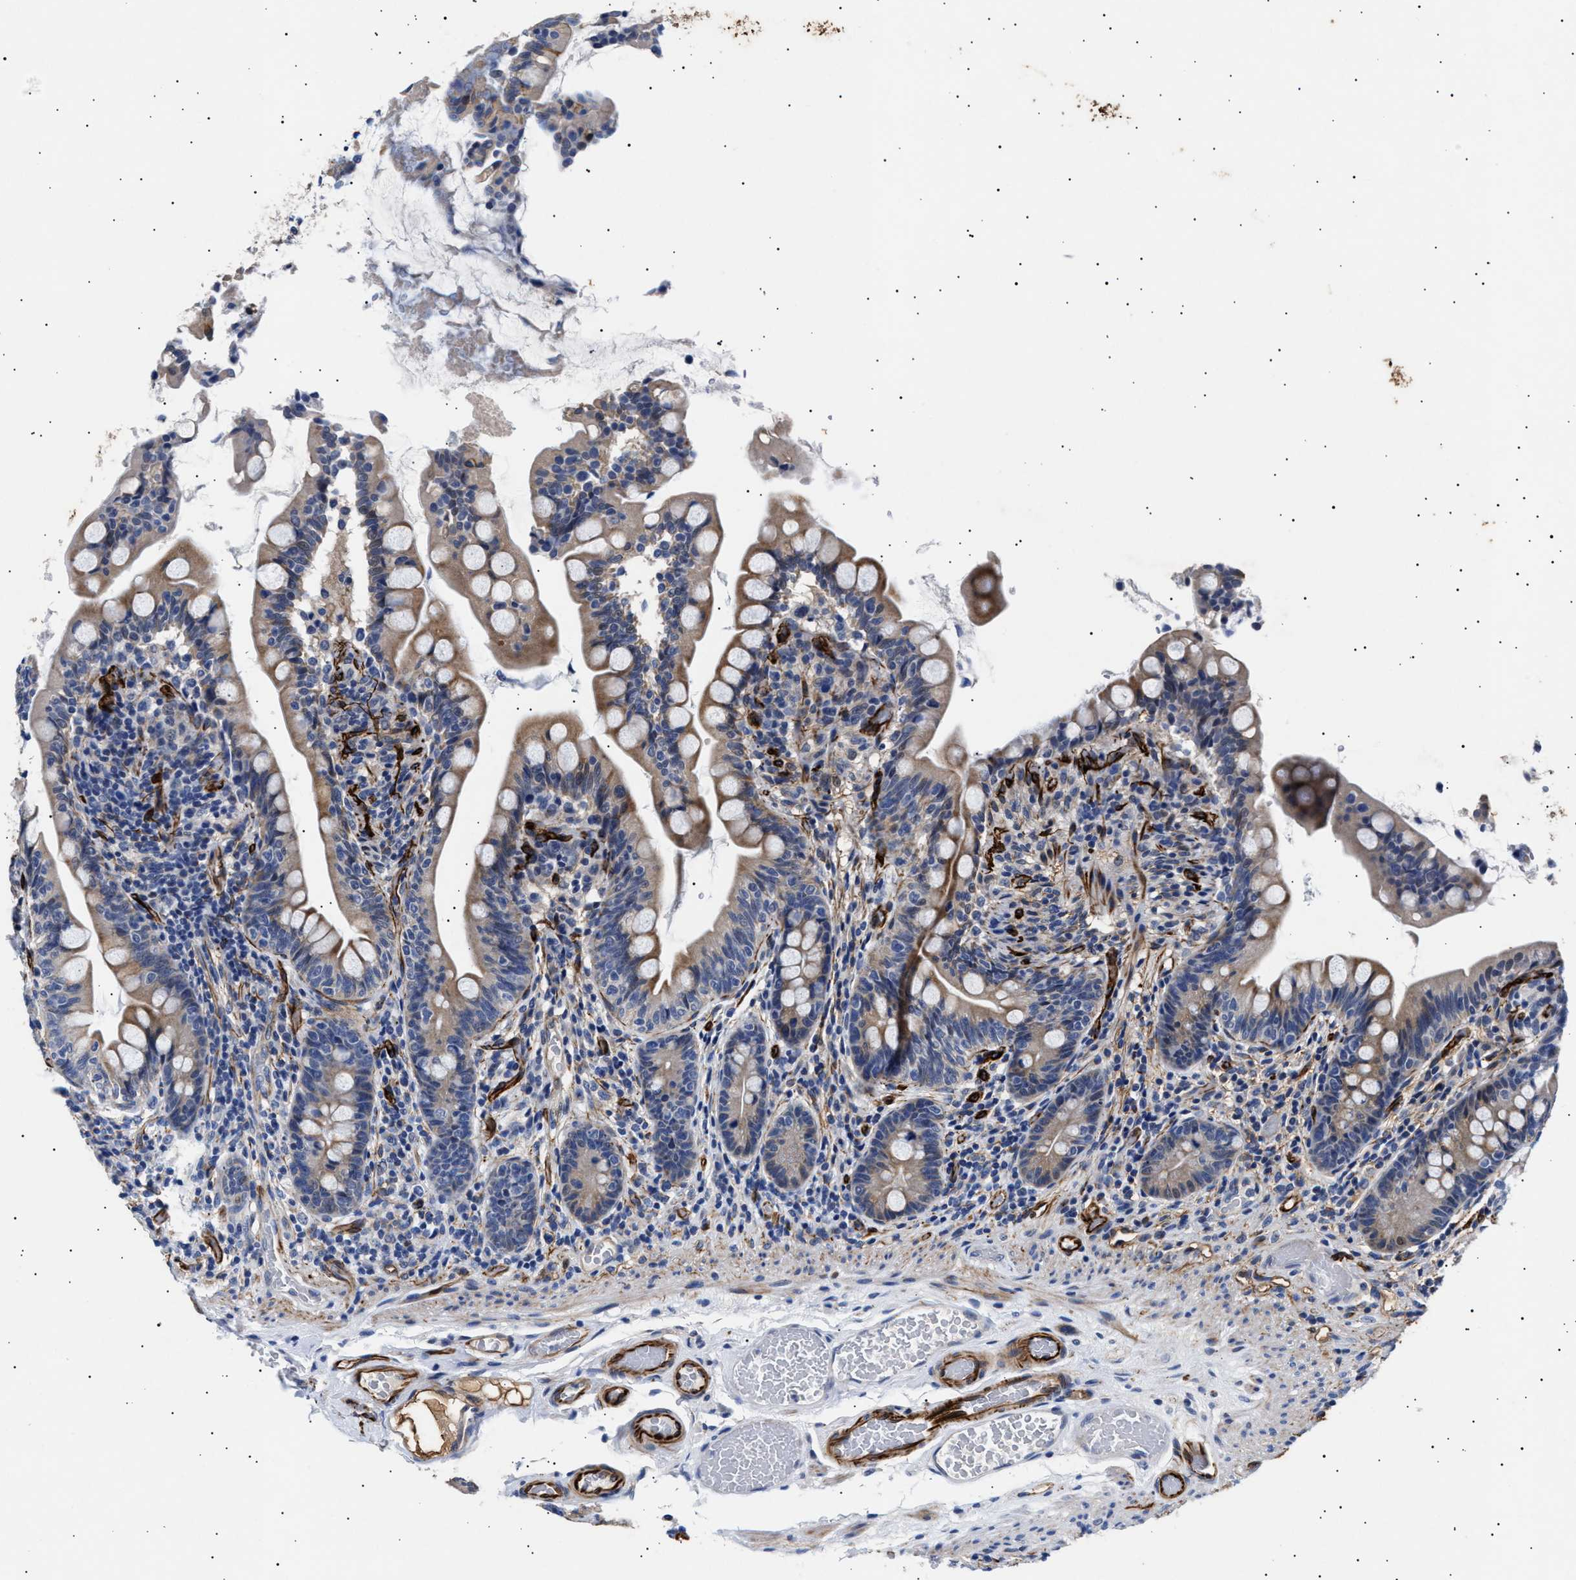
{"staining": {"intensity": "moderate", "quantity": "25%-75%", "location": "cytoplasmic/membranous"}, "tissue": "small intestine", "cell_type": "Glandular cells", "image_type": "normal", "snomed": [{"axis": "morphology", "description": "Normal tissue, NOS"}, {"axis": "topography", "description": "Small intestine"}], "caption": "Protein analysis of benign small intestine reveals moderate cytoplasmic/membranous staining in approximately 25%-75% of glandular cells.", "gene": "OLFML2A", "patient": {"sex": "female", "age": 56}}